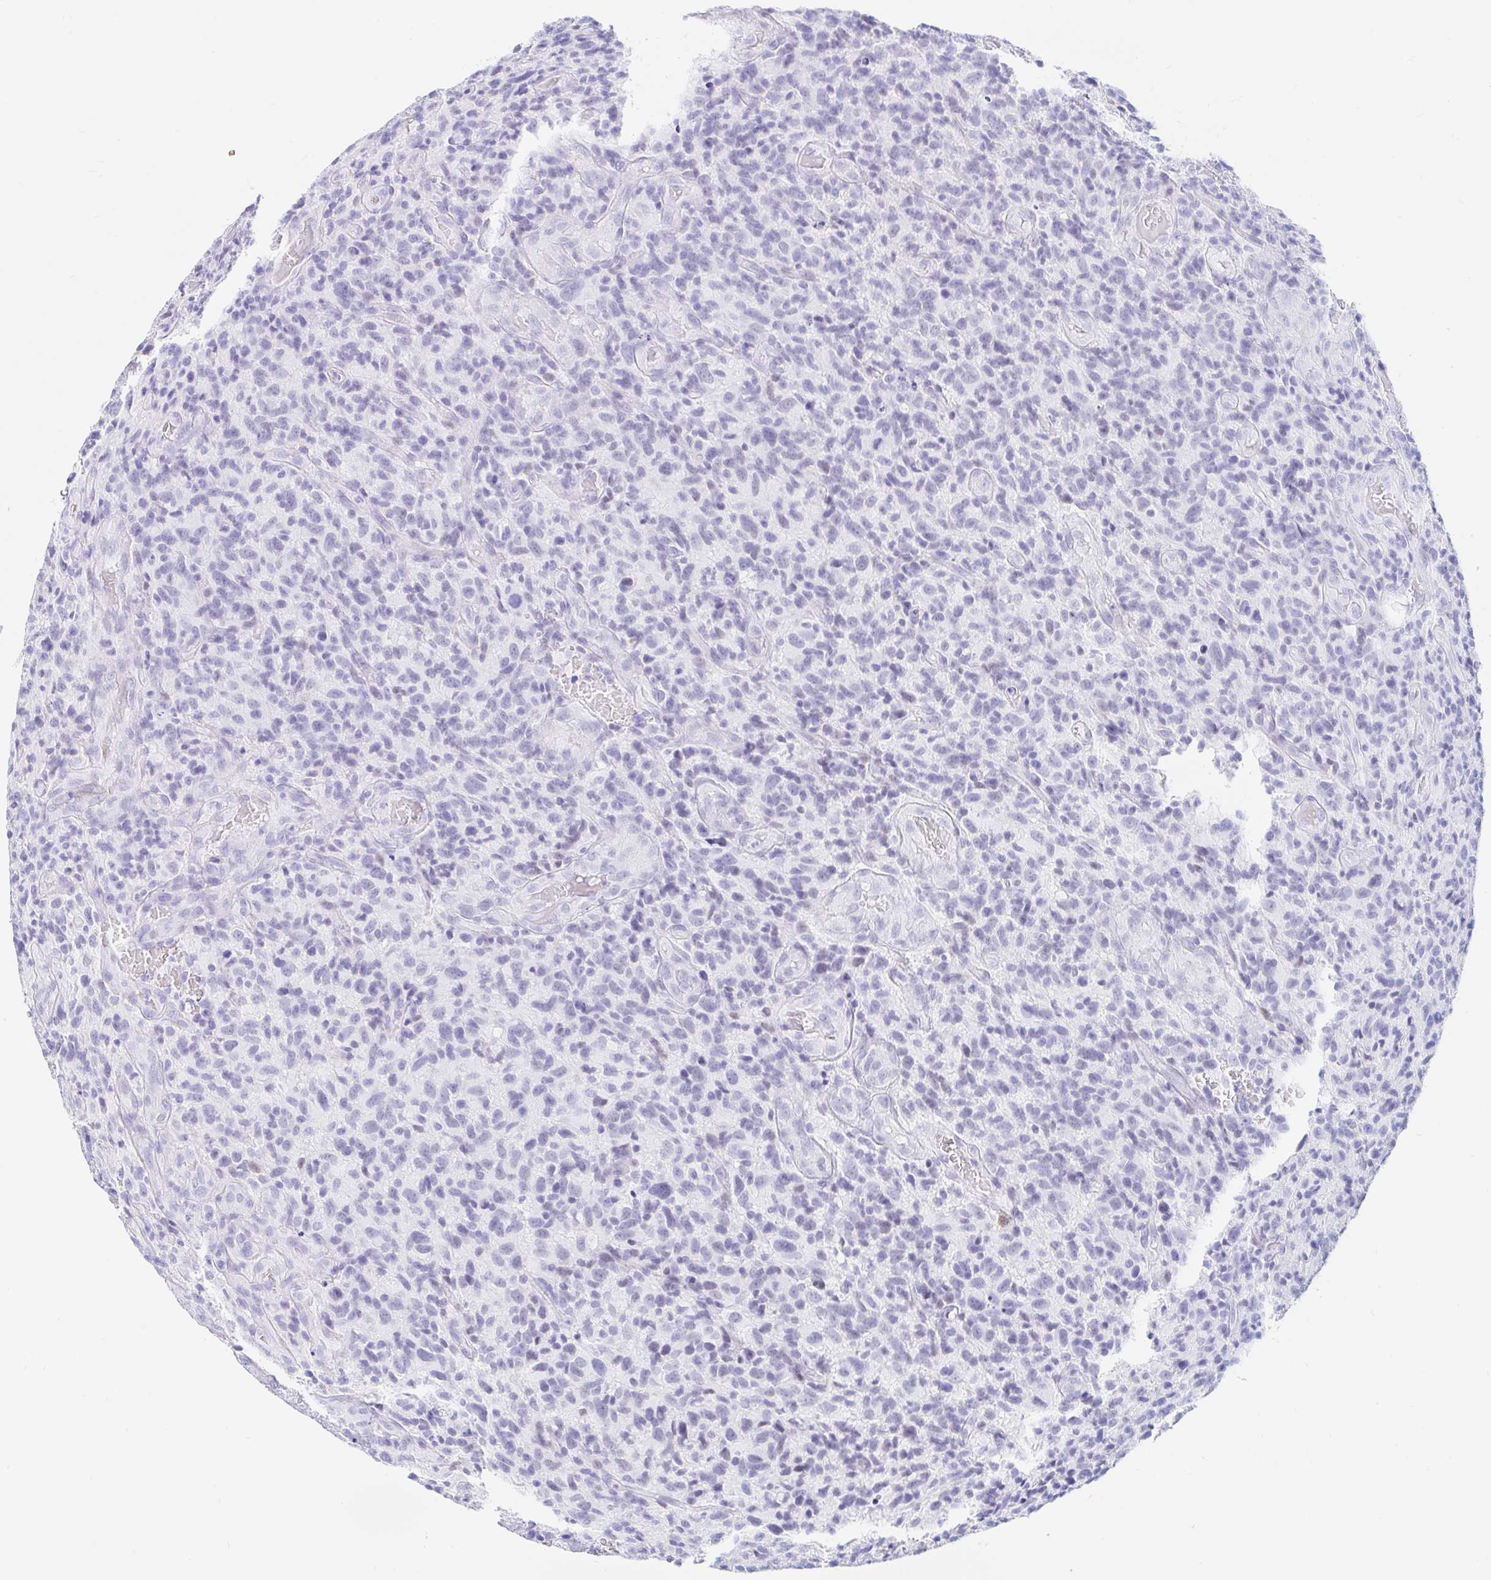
{"staining": {"intensity": "negative", "quantity": "none", "location": "none"}, "tissue": "glioma", "cell_type": "Tumor cells", "image_type": "cancer", "snomed": [{"axis": "morphology", "description": "Glioma, malignant, High grade"}, {"axis": "topography", "description": "Brain"}], "caption": "This is a photomicrograph of immunohistochemistry (IHC) staining of high-grade glioma (malignant), which shows no staining in tumor cells.", "gene": "OR6T1", "patient": {"sex": "male", "age": 76}}